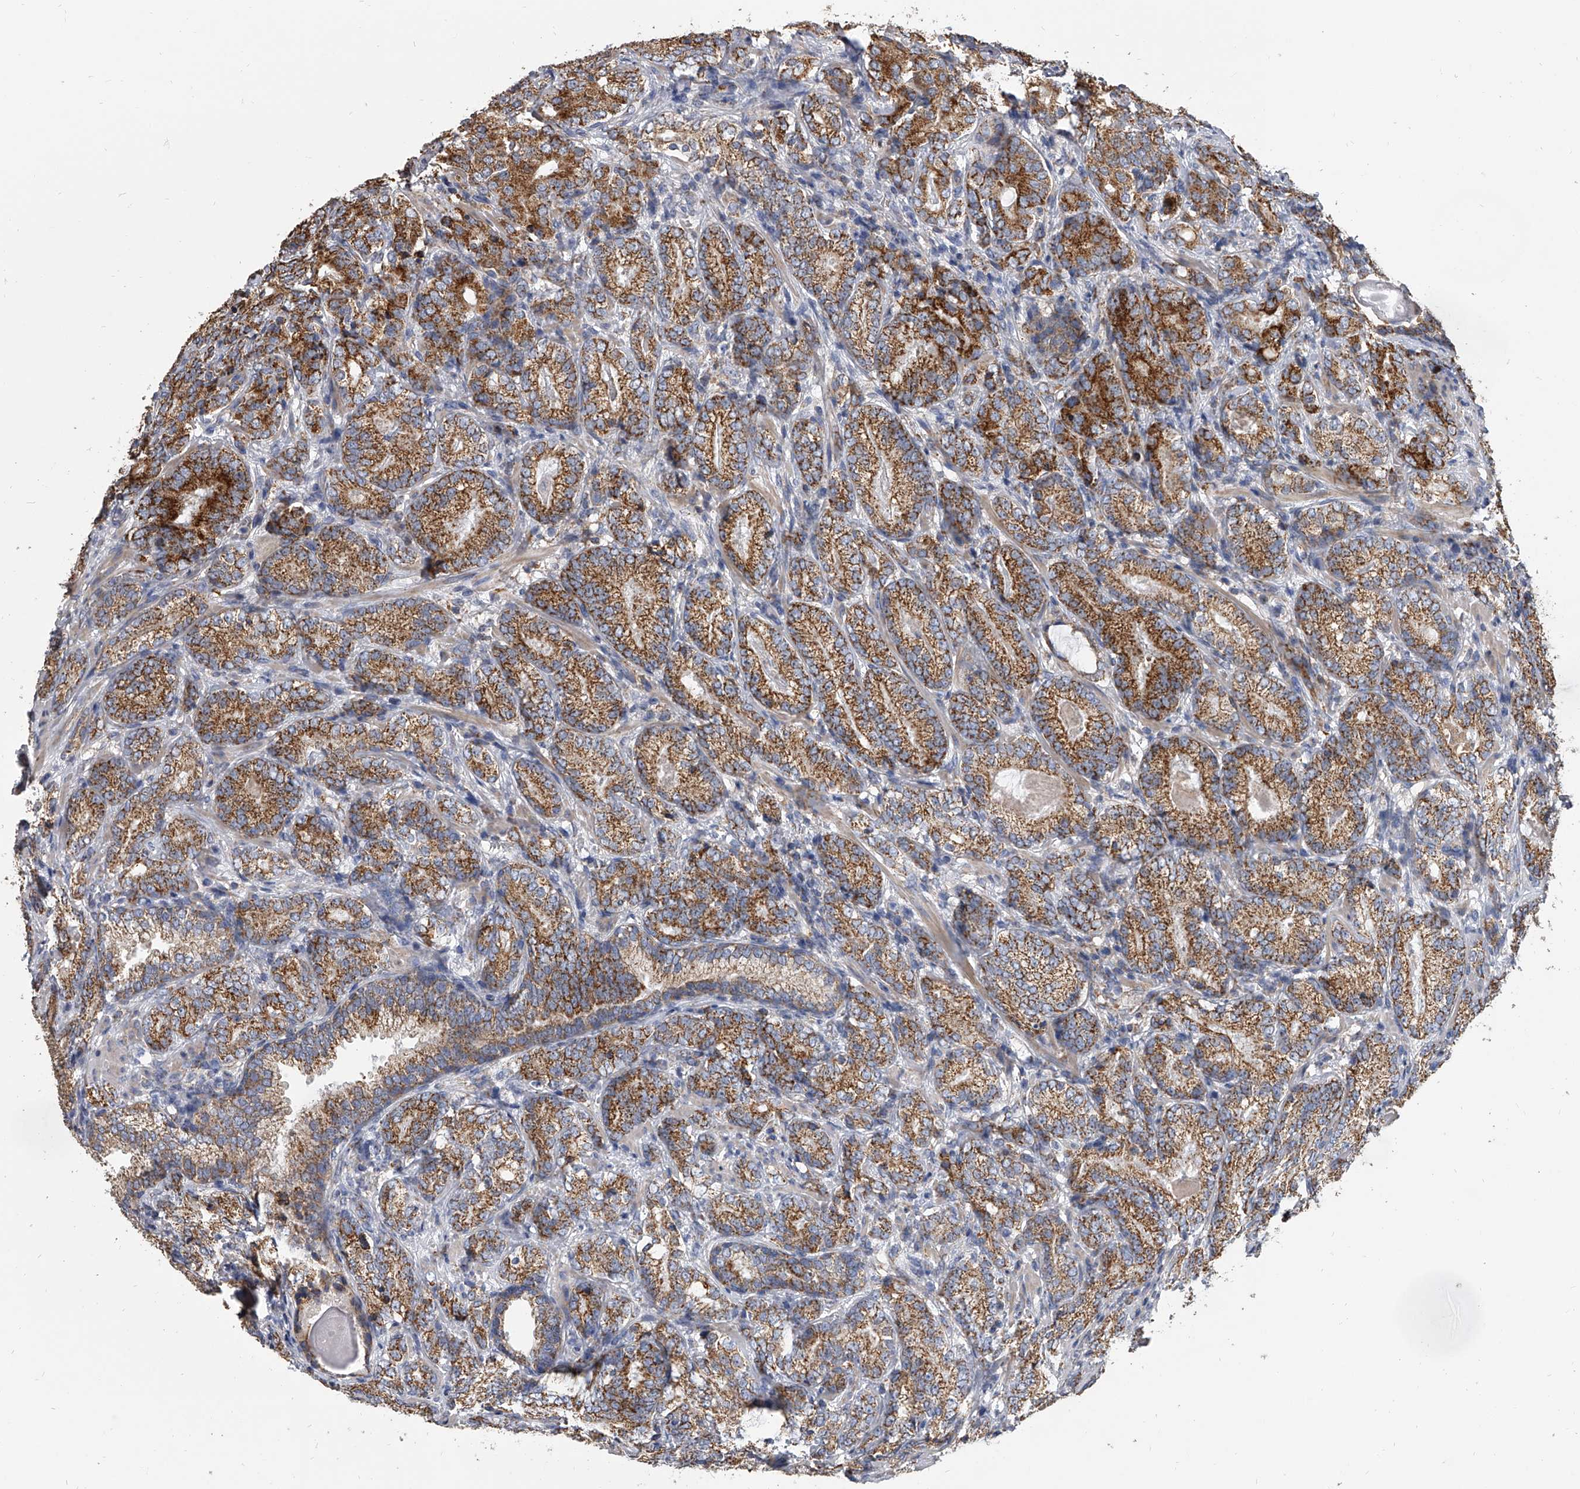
{"staining": {"intensity": "strong", "quantity": ">75%", "location": "cytoplasmic/membranous"}, "tissue": "prostate cancer", "cell_type": "Tumor cells", "image_type": "cancer", "snomed": [{"axis": "morphology", "description": "Adenocarcinoma, High grade"}, {"axis": "topography", "description": "Prostate"}], "caption": "Brown immunohistochemical staining in prostate adenocarcinoma (high-grade) displays strong cytoplasmic/membranous staining in approximately >75% of tumor cells. (IHC, brightfield microscopy, high magnification).", "gene": "MRPL28", "patient": {"sex": "male", "age": 66}}